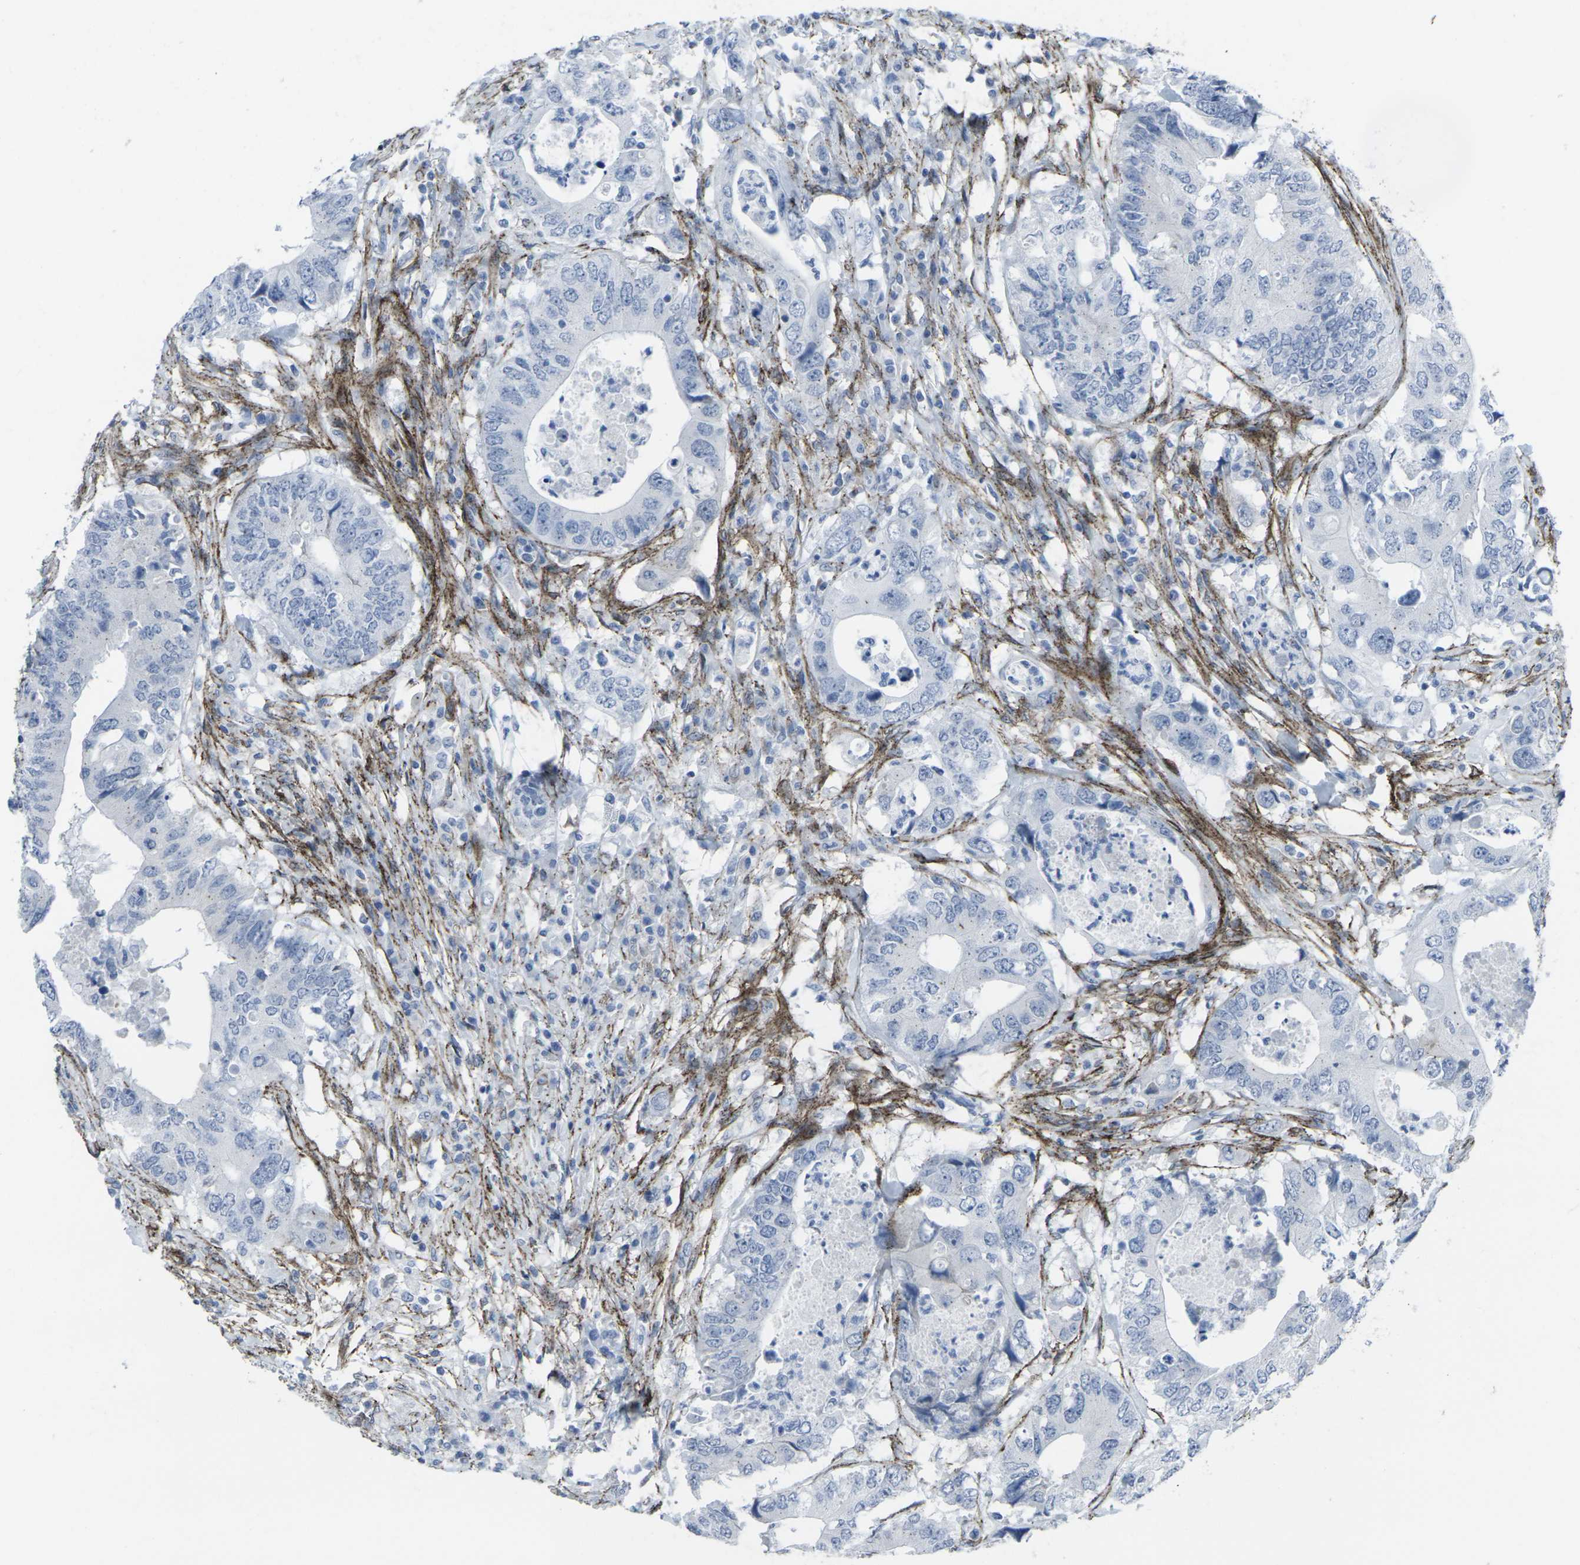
{"staining": {"intensity": "negative", "quantity": "none", "location": "none"}, "tissue": "colorectal cancer", "cell_type": "Tumor cells", "image_type": "cancer", "snomed": [{"axis": "morphology", "description": "Adenocarcinoma, NOS"}, {"axis": "topography", "description": "Colon"}], "caption": "DAB (3,3'-diaminobenzidine) immunohistochemical staining of human adenocarcinoma (colorectal) demonstrates no significant staining in tumor cells.", "gene": "CDH11", "patient": {"sex": "male", "age": 71}}